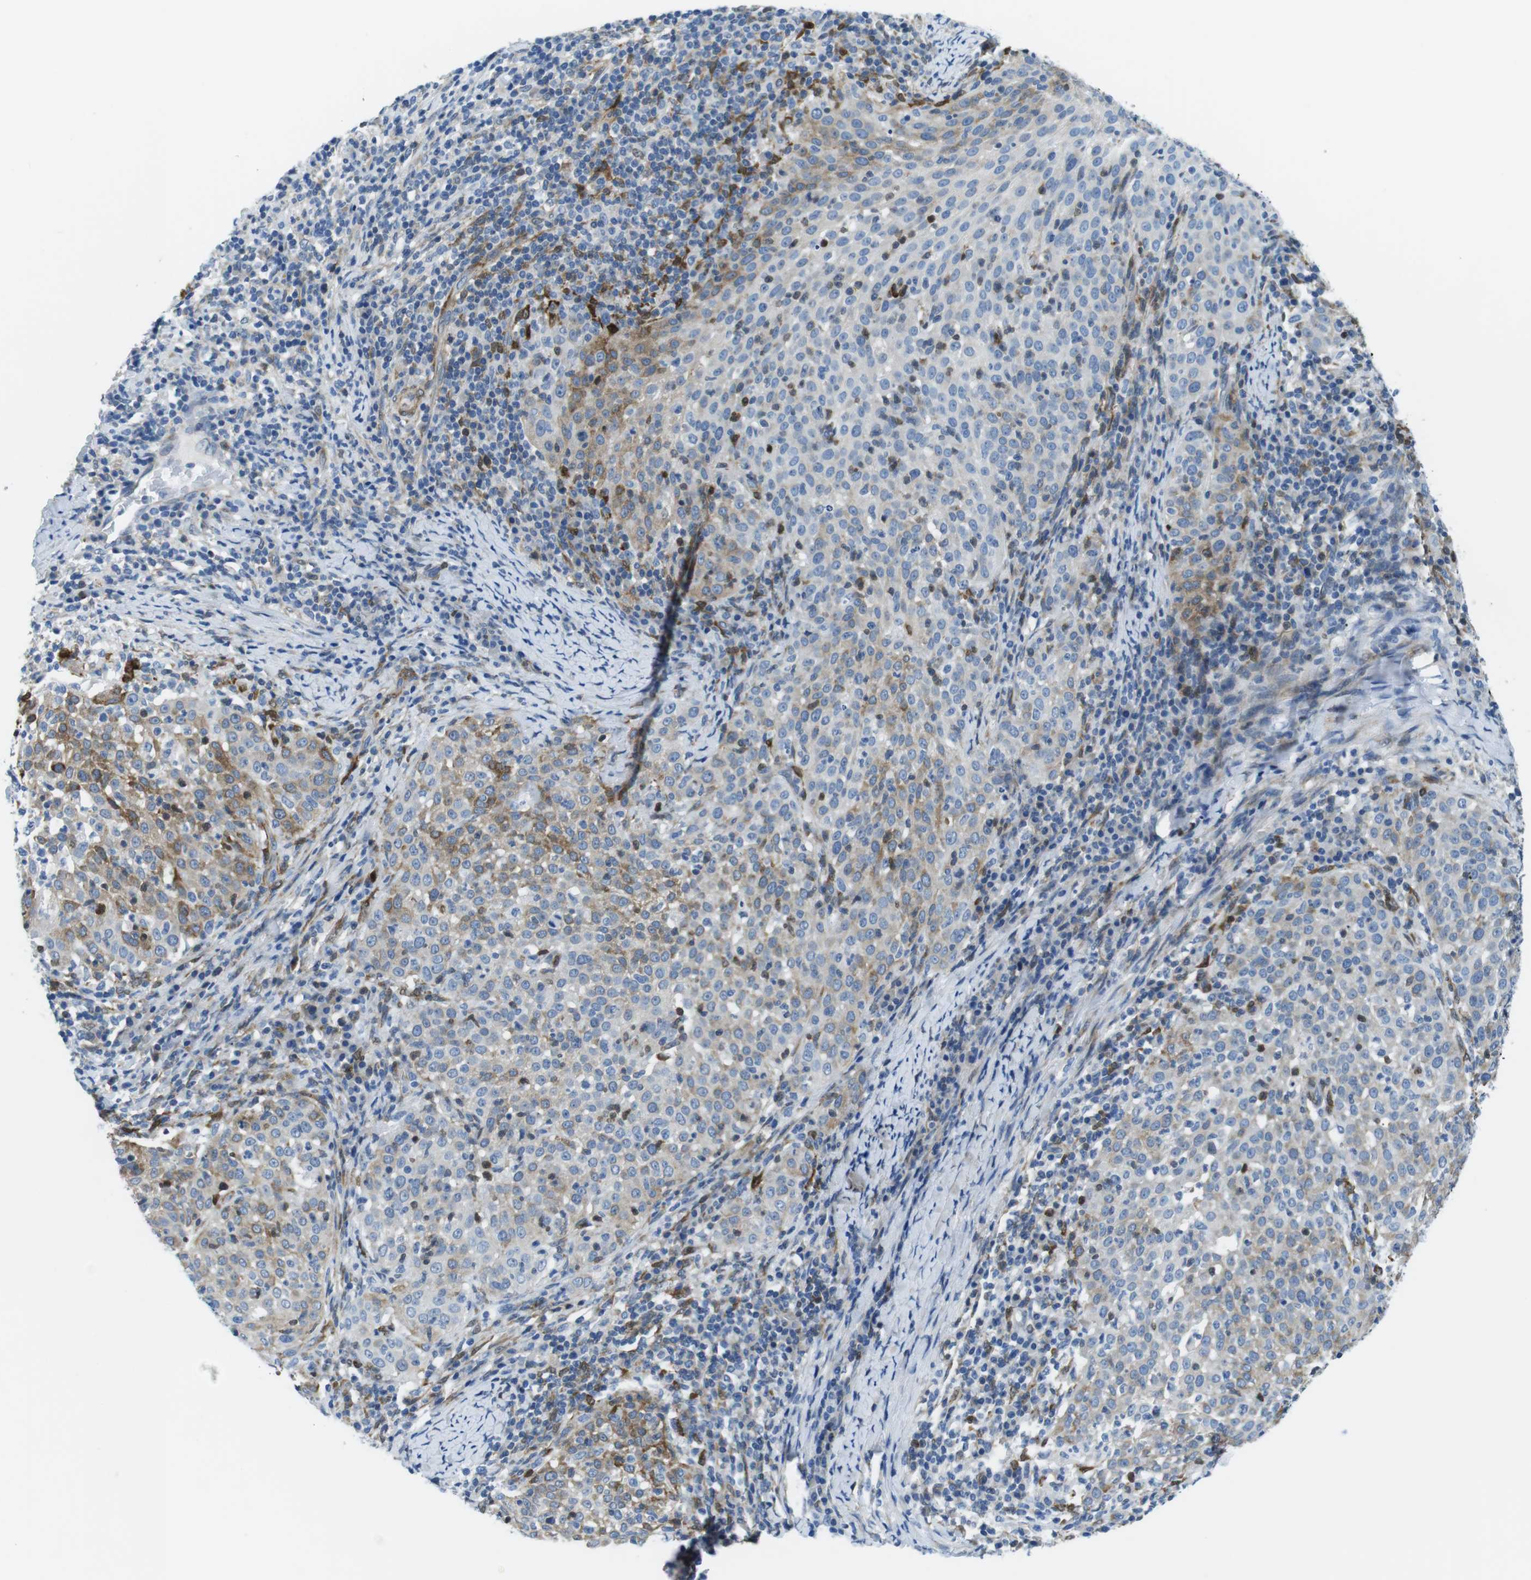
{"staining": {"intensity": "moderate", "quantity": "25%-75%", "location": "cytoplasmic/membranous"}, "tissue": "cervical cancer", "cell_type": "Tumor cells", "image_type": "cancer", "snomed": [{"axis": "morphology", "description": "Squamous cell carcinoma, NOS"}, {"axis": "topography", "description": "Cervix"}], "caption": "Human cervical squamous cell carcinoma stained for a protein (brown) demonstrates moderate cytoplasmic/membranous positive expression in about 25%-75% of tumor cells.", "gene": "PHLDA1", "patient": {"sex": "female", "age": 51}}